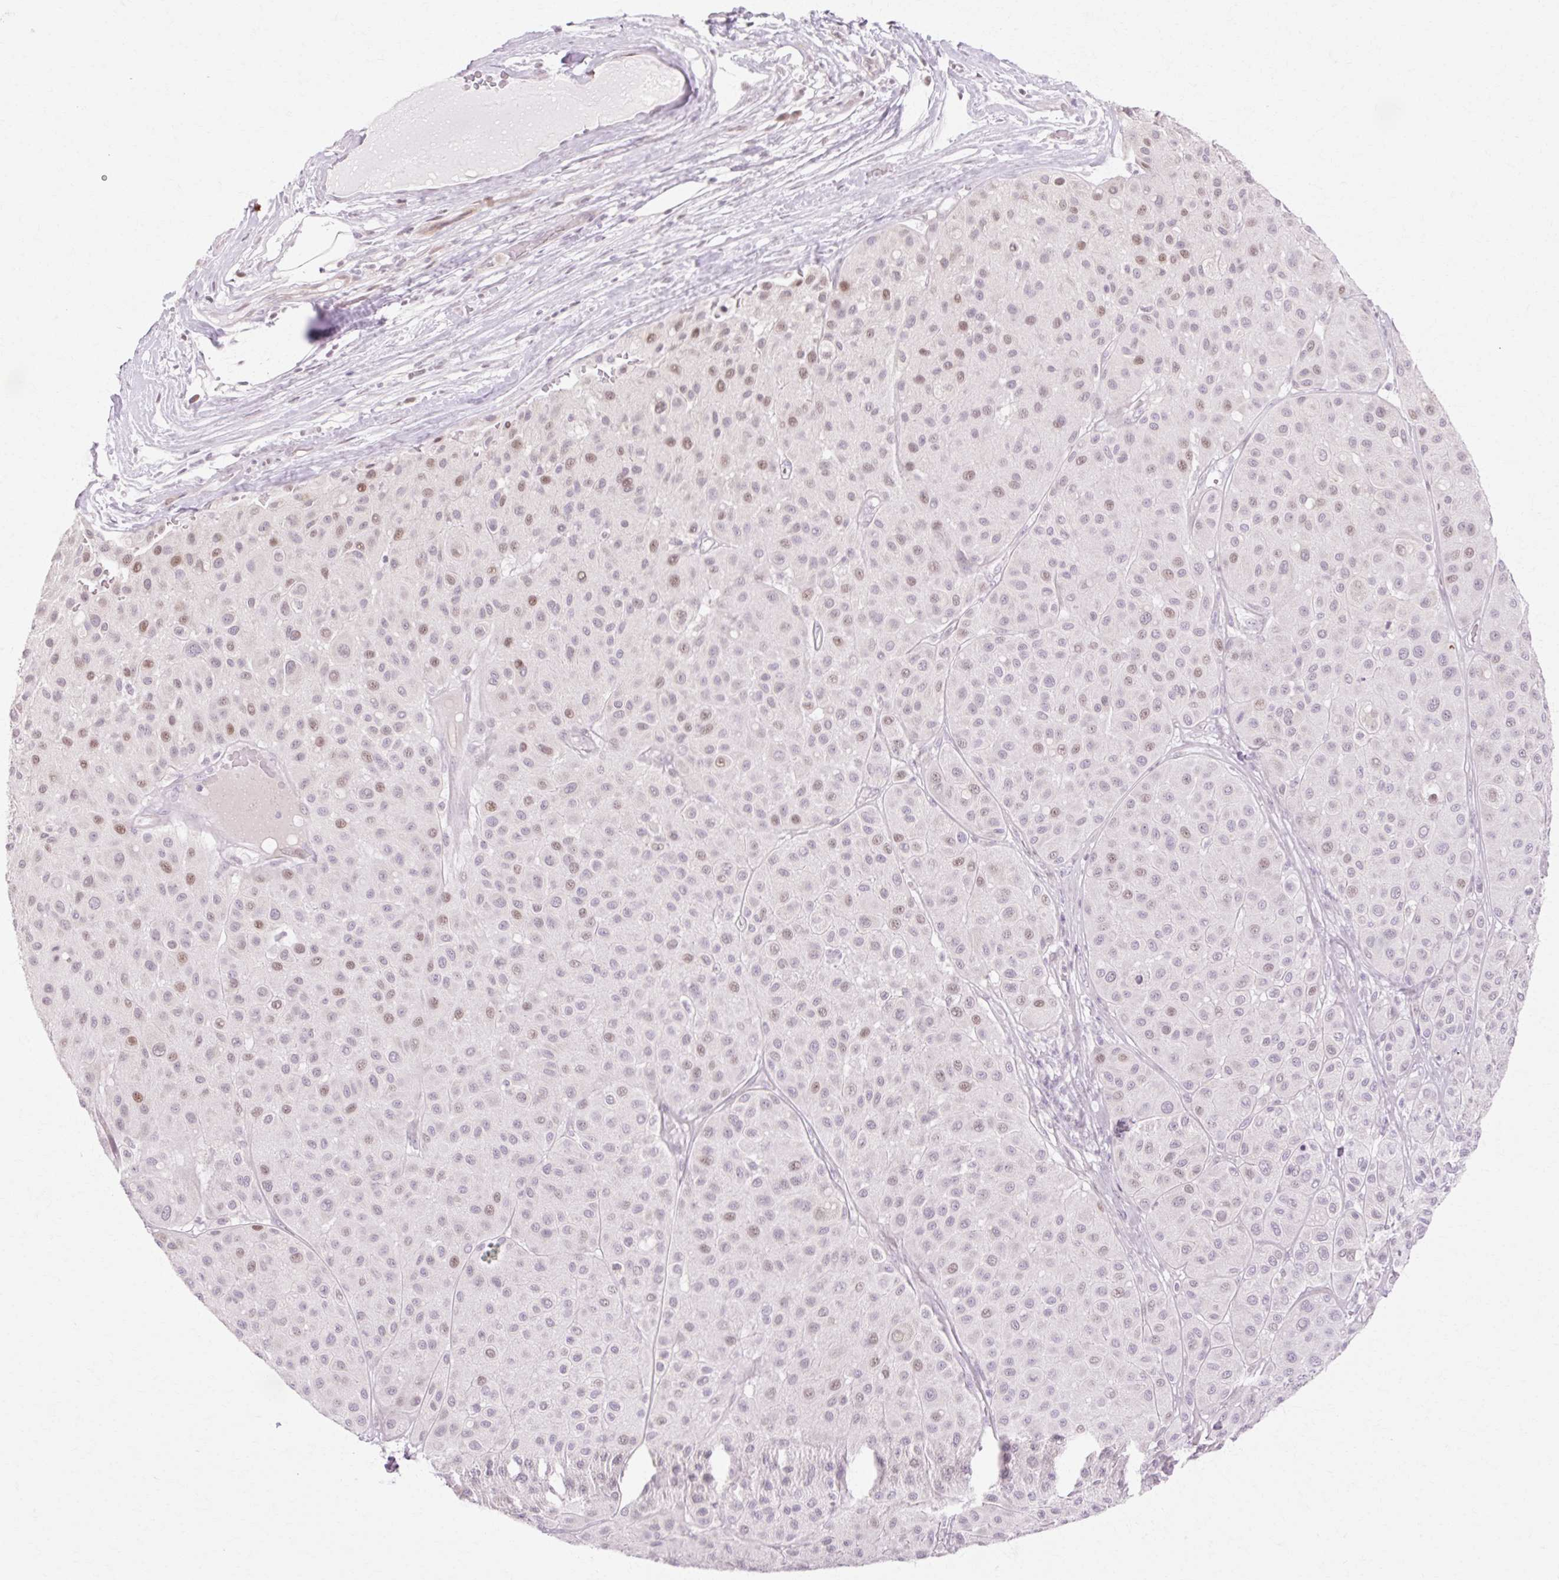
{"staining": {"intensity": "weak", "quantity": "<25%", "location": "nuclear"}, "tissue": "melanoma", "cell_type": "Tumor cells", "image_type": "cancer", "snomed": [{"axis": "morphology", "description": "Malignant melanoma, Metastatic site"}, {"axis": "topography", "description": "Smooth muscle"}], "caption": "Immunohistochemistry (IHC) histopathology image of neoplastic tissue: human malignant melanoma (metastatic site) stained with DAB exhibits no significant protein positivity in tumor cells.", "gene": "C3orf49", "patient": {"sex": "male", "age": 41}}